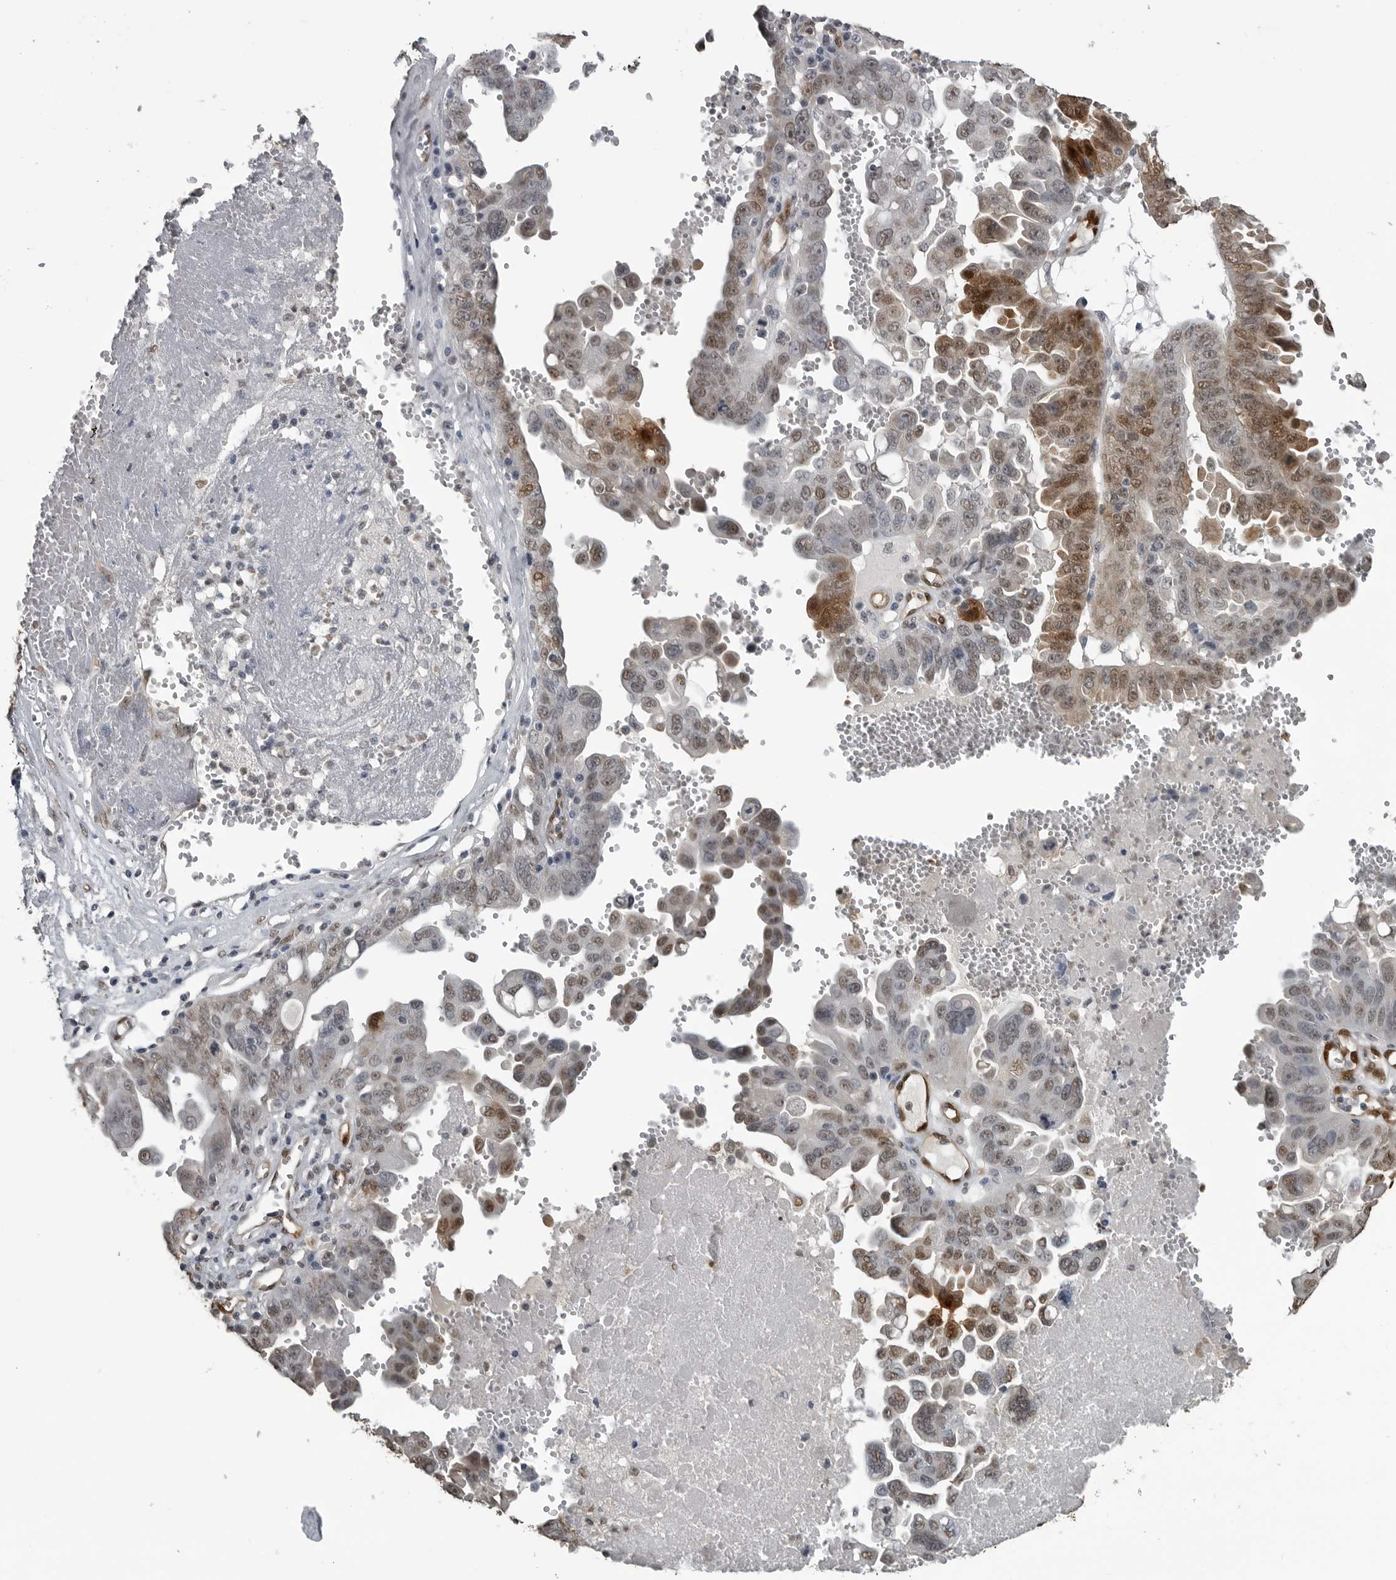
{"staining": {"intensity": "moderate", "quantity": "<25%", "location": "cytoplasmic/membranous,nuclear"}, "tissue": "ovarian cancer", "cell_type": "Tumor cells", "image_type": "cancer", "snomed": [{"axis": "morphology", "description": "Carcinoma, endometroid"}, {"axis": "topography", "description": "Ovary"}], "caption": "Protein expression analysis of human ovarian endometroid carcinoma reveals moderate cytoplasmic/membranous and nuclear staining in approximately <25% of tumor cells. Nuclei are stained in blue.", "gene": "SMAD2", "patient": {"sex": "female", "age": 62}}